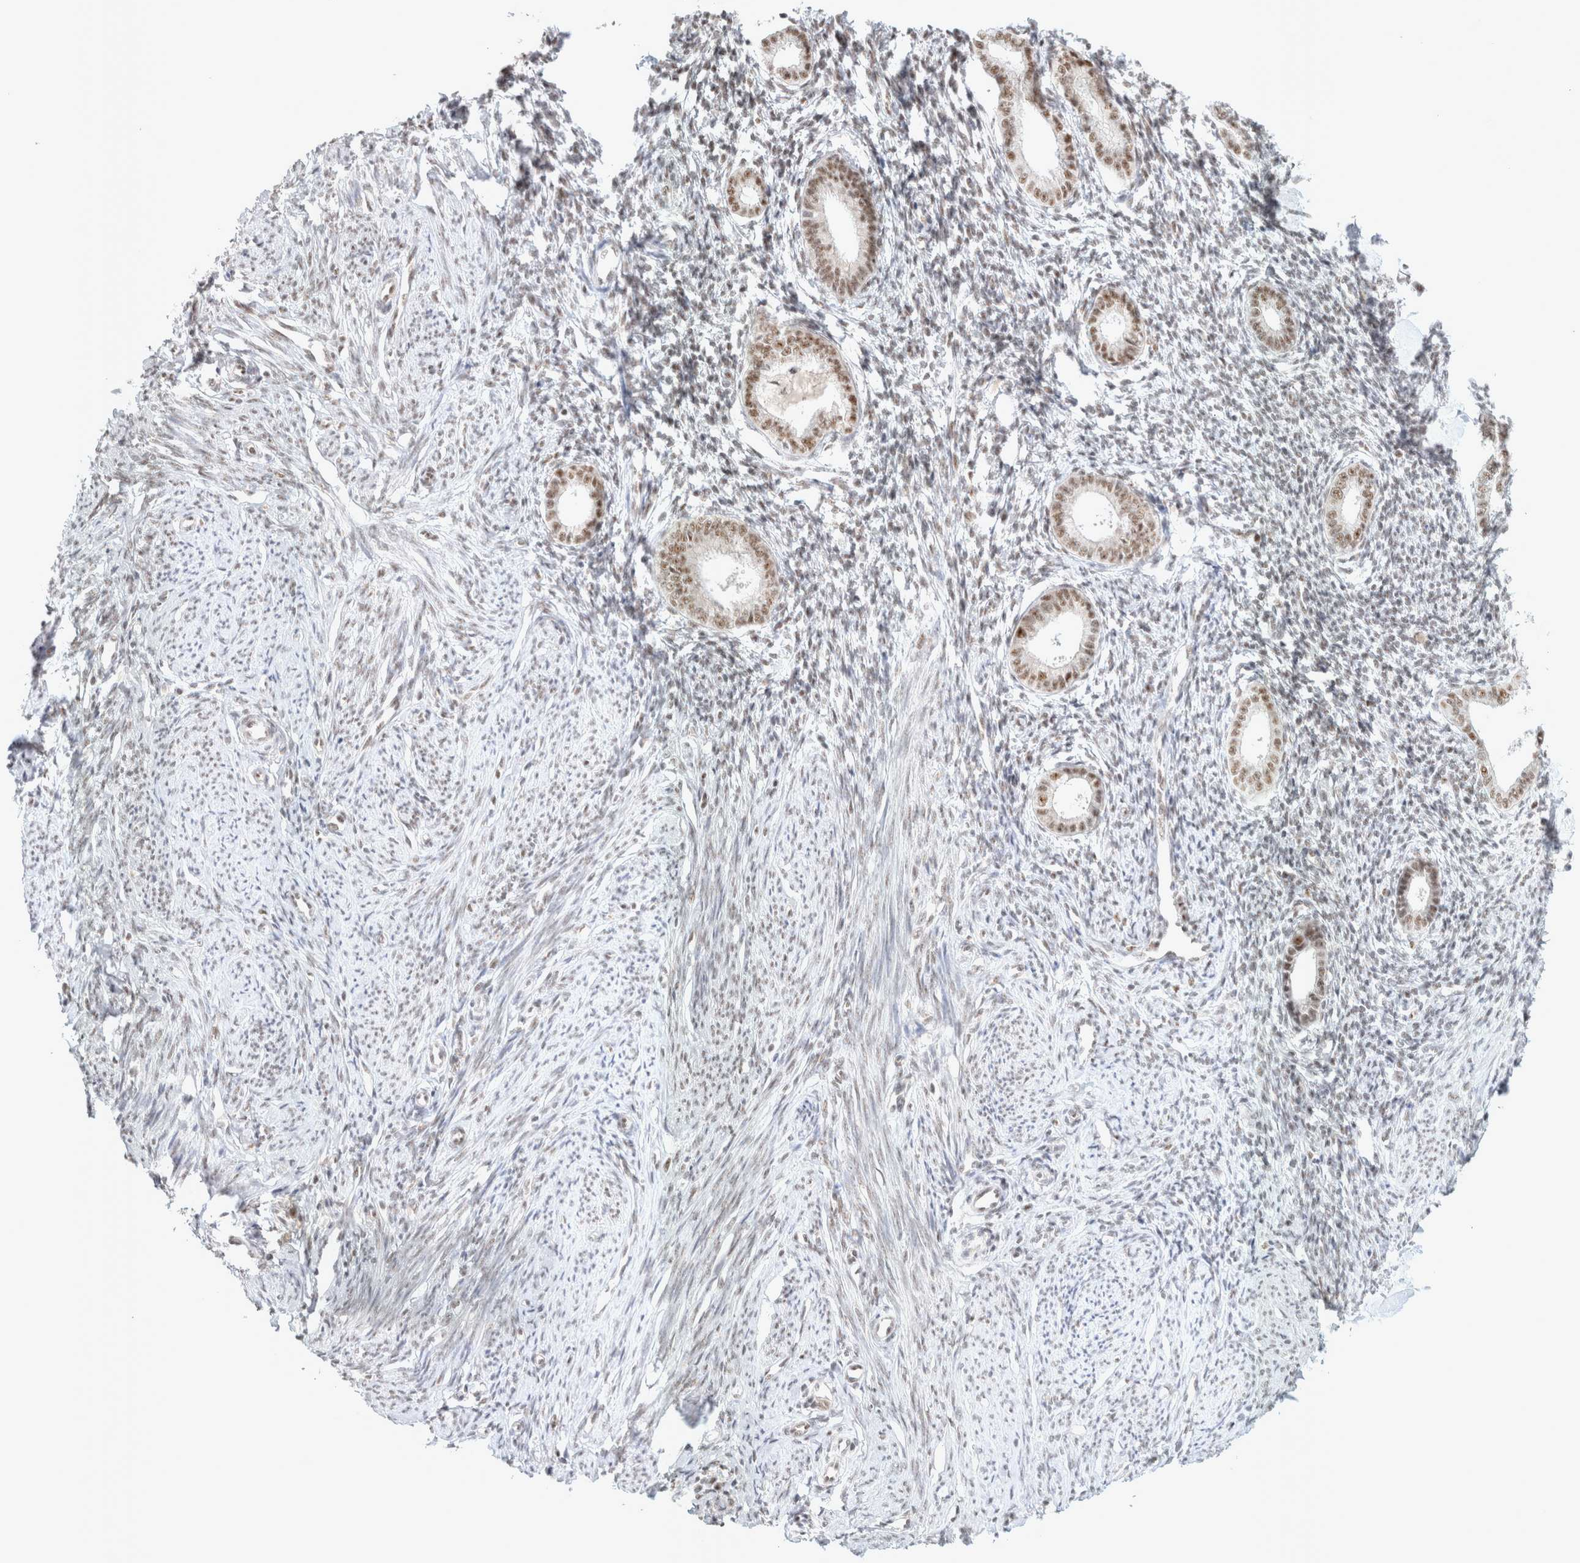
{"staining": {"intensity": "negative", "quantity": "none", "location": "none"}, "tissue": "endometrium", "cell_type": "Cells in endometrial stroma", "image_type": "normal", "snomed": [{"axis": "morphology", "description": "Normal tissue, NOS"}, {"axis": "topography", "description": "Endometrium"}], "caption": "Protein analysis of benign endometrium reveals no significant staining in cells in endometrial stroma. (Brightfield microscopy of DAB immunohistochemistry (IHC) at high magnification).", "gene": "TRMT12", "patient": {"sex": "female", "age": 56}}